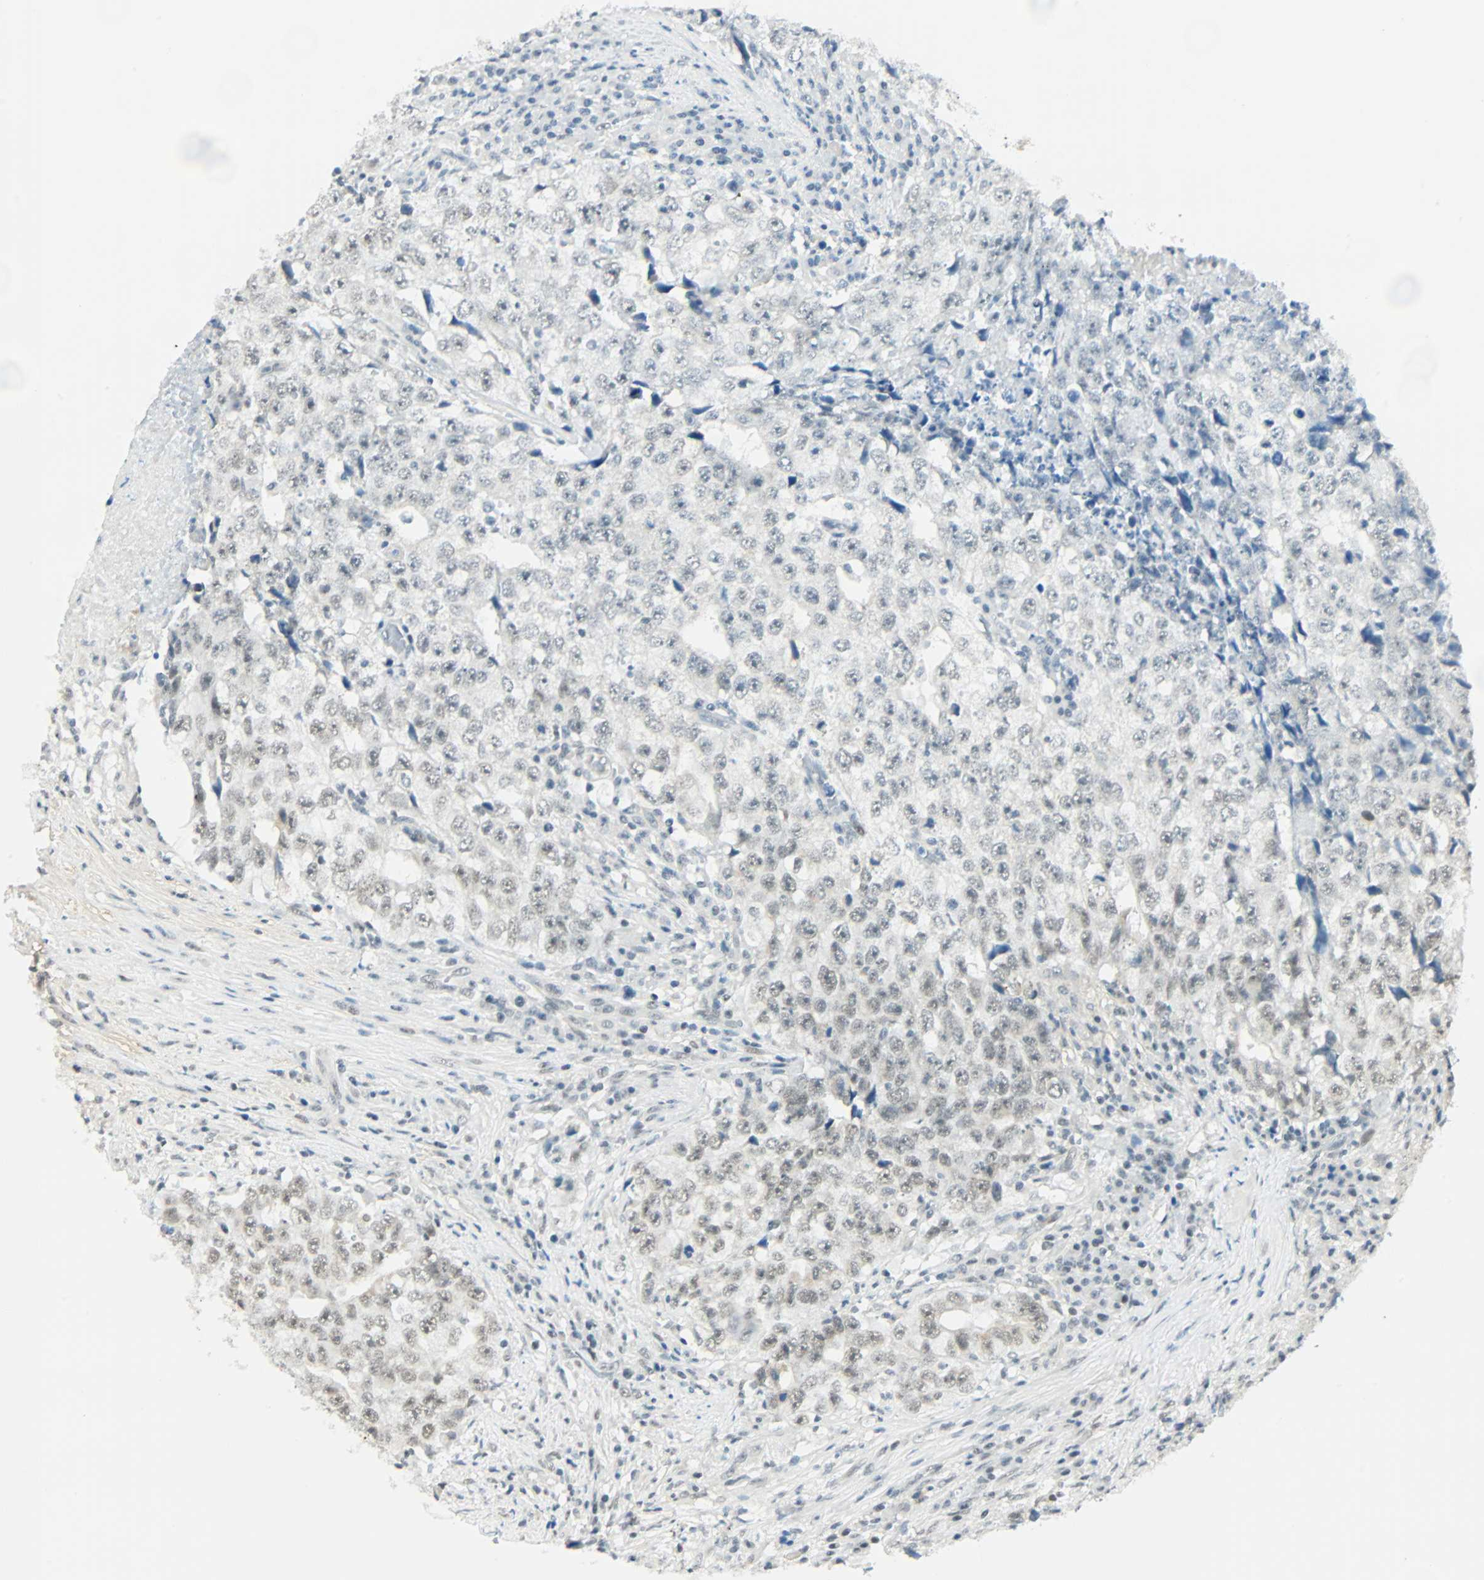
{"staining": {"intensity": "weak", "quantity": "<25%", "location": "nuclear"}, "tissue": "testis cancer", "cell_type": "Tumor cells", "image_type": "cancer", "snomed": [{"axis": "morphology", "description": "Necrosis, NOS"}, {"axis": "morphology", "description": "Carcinoma, Embryonal, NOS"}, {"axis": "topography", "description": "Testis"}], "caption": "DAB (3,3'-diaminobenzidine) immunohistochemical staining of human testis cancer exhibits no significant staining in tumor cells.", "gene": "NELFE", "patient": {"sex": "male", "age": 19}}